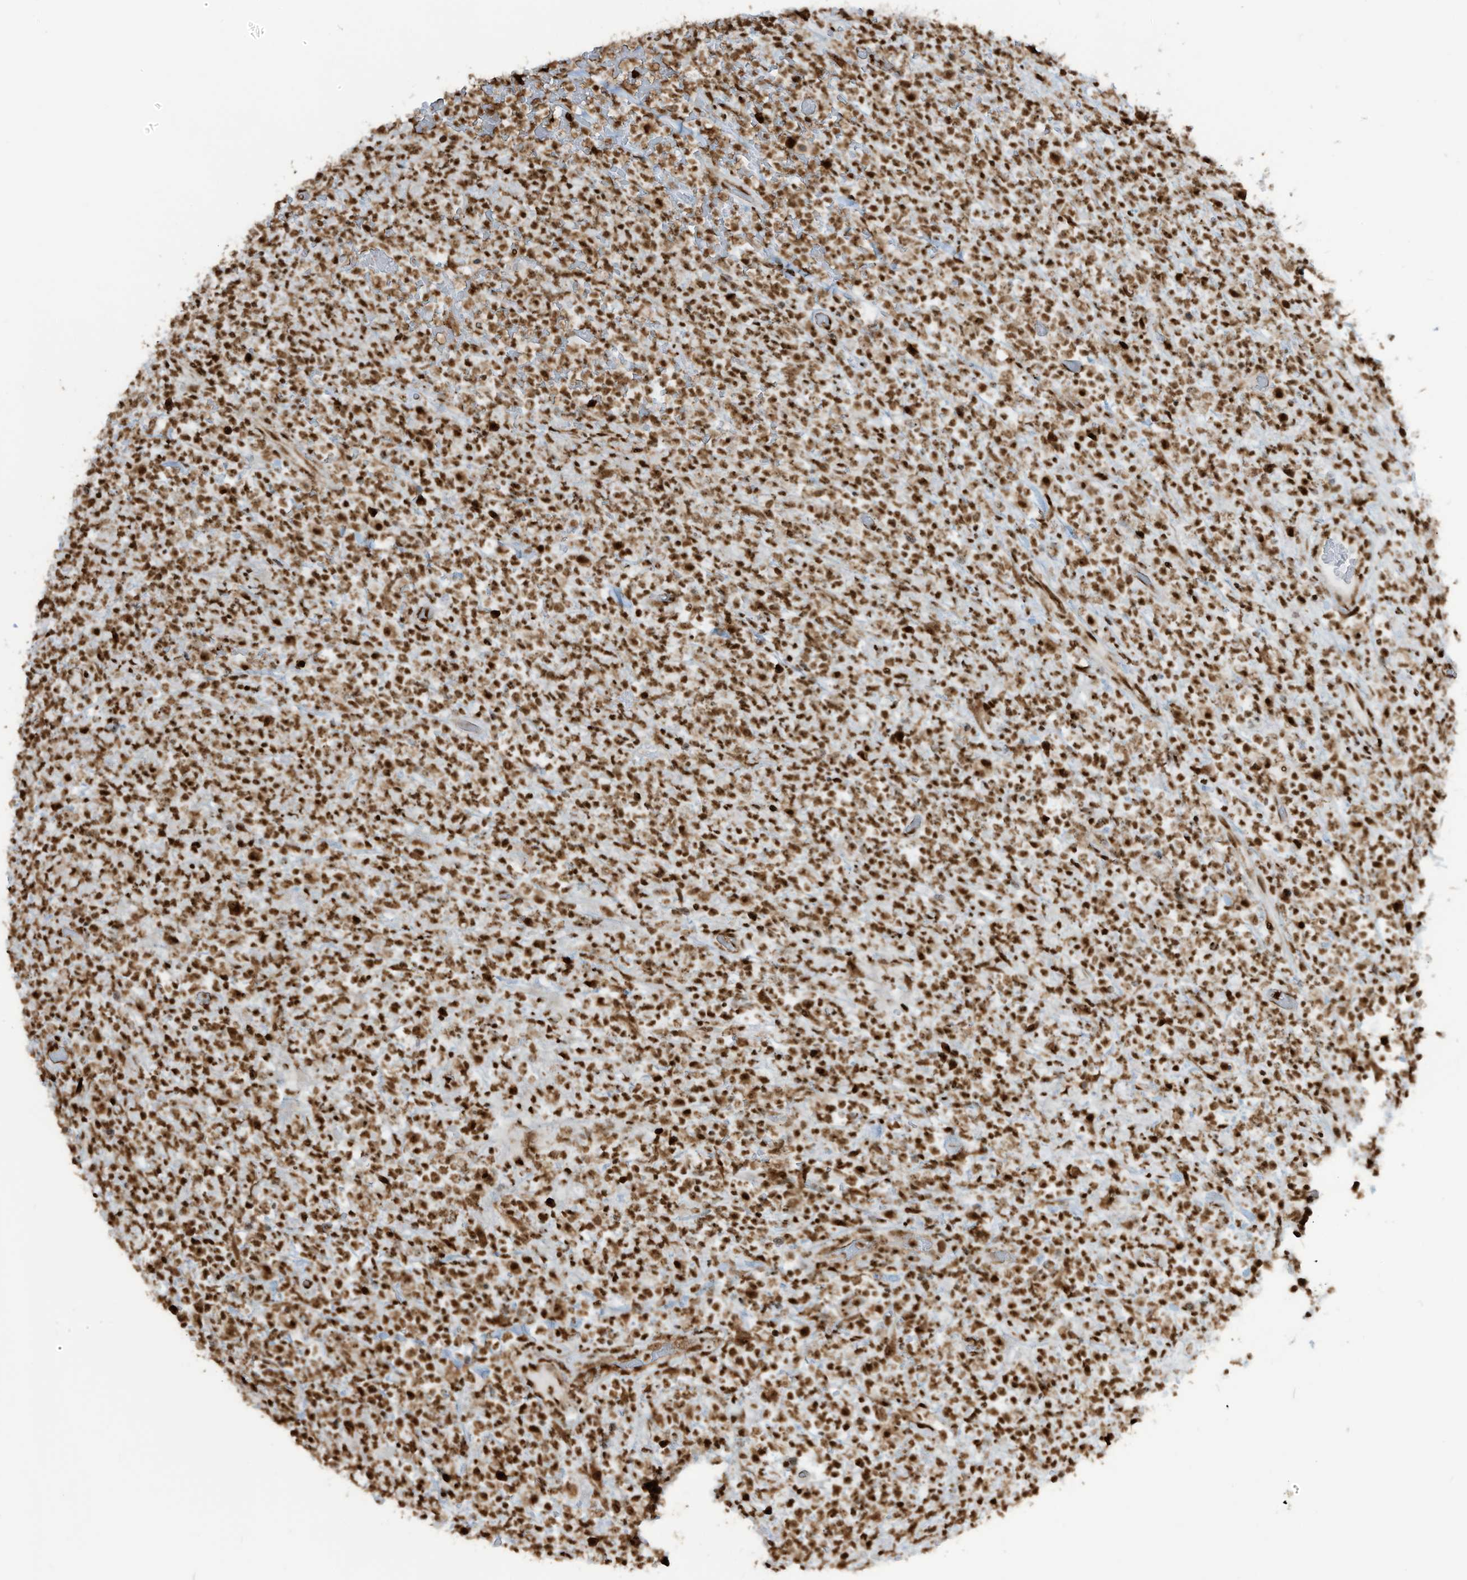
{"staining": {"intensity": "strong", "quantity": ">75%", "location": "nuclear"}, "tissue": "lymphoma", "cell_type": "Tumor cells", "image_type": "cancer", "snomed": [{"axis": "morphology", "description": "Malignant lymphoma, non-Hodgkin's type, High grade"}, {"axis": "topography", "description": "Colon"}], "caption": "Strong nuclear staining for a protein is identified in about >75% of tumor cells of lymphoma using immunohistochemistry (IHC).", "gene": "LBH", "patient": {"sex": "female", "age": 53}}